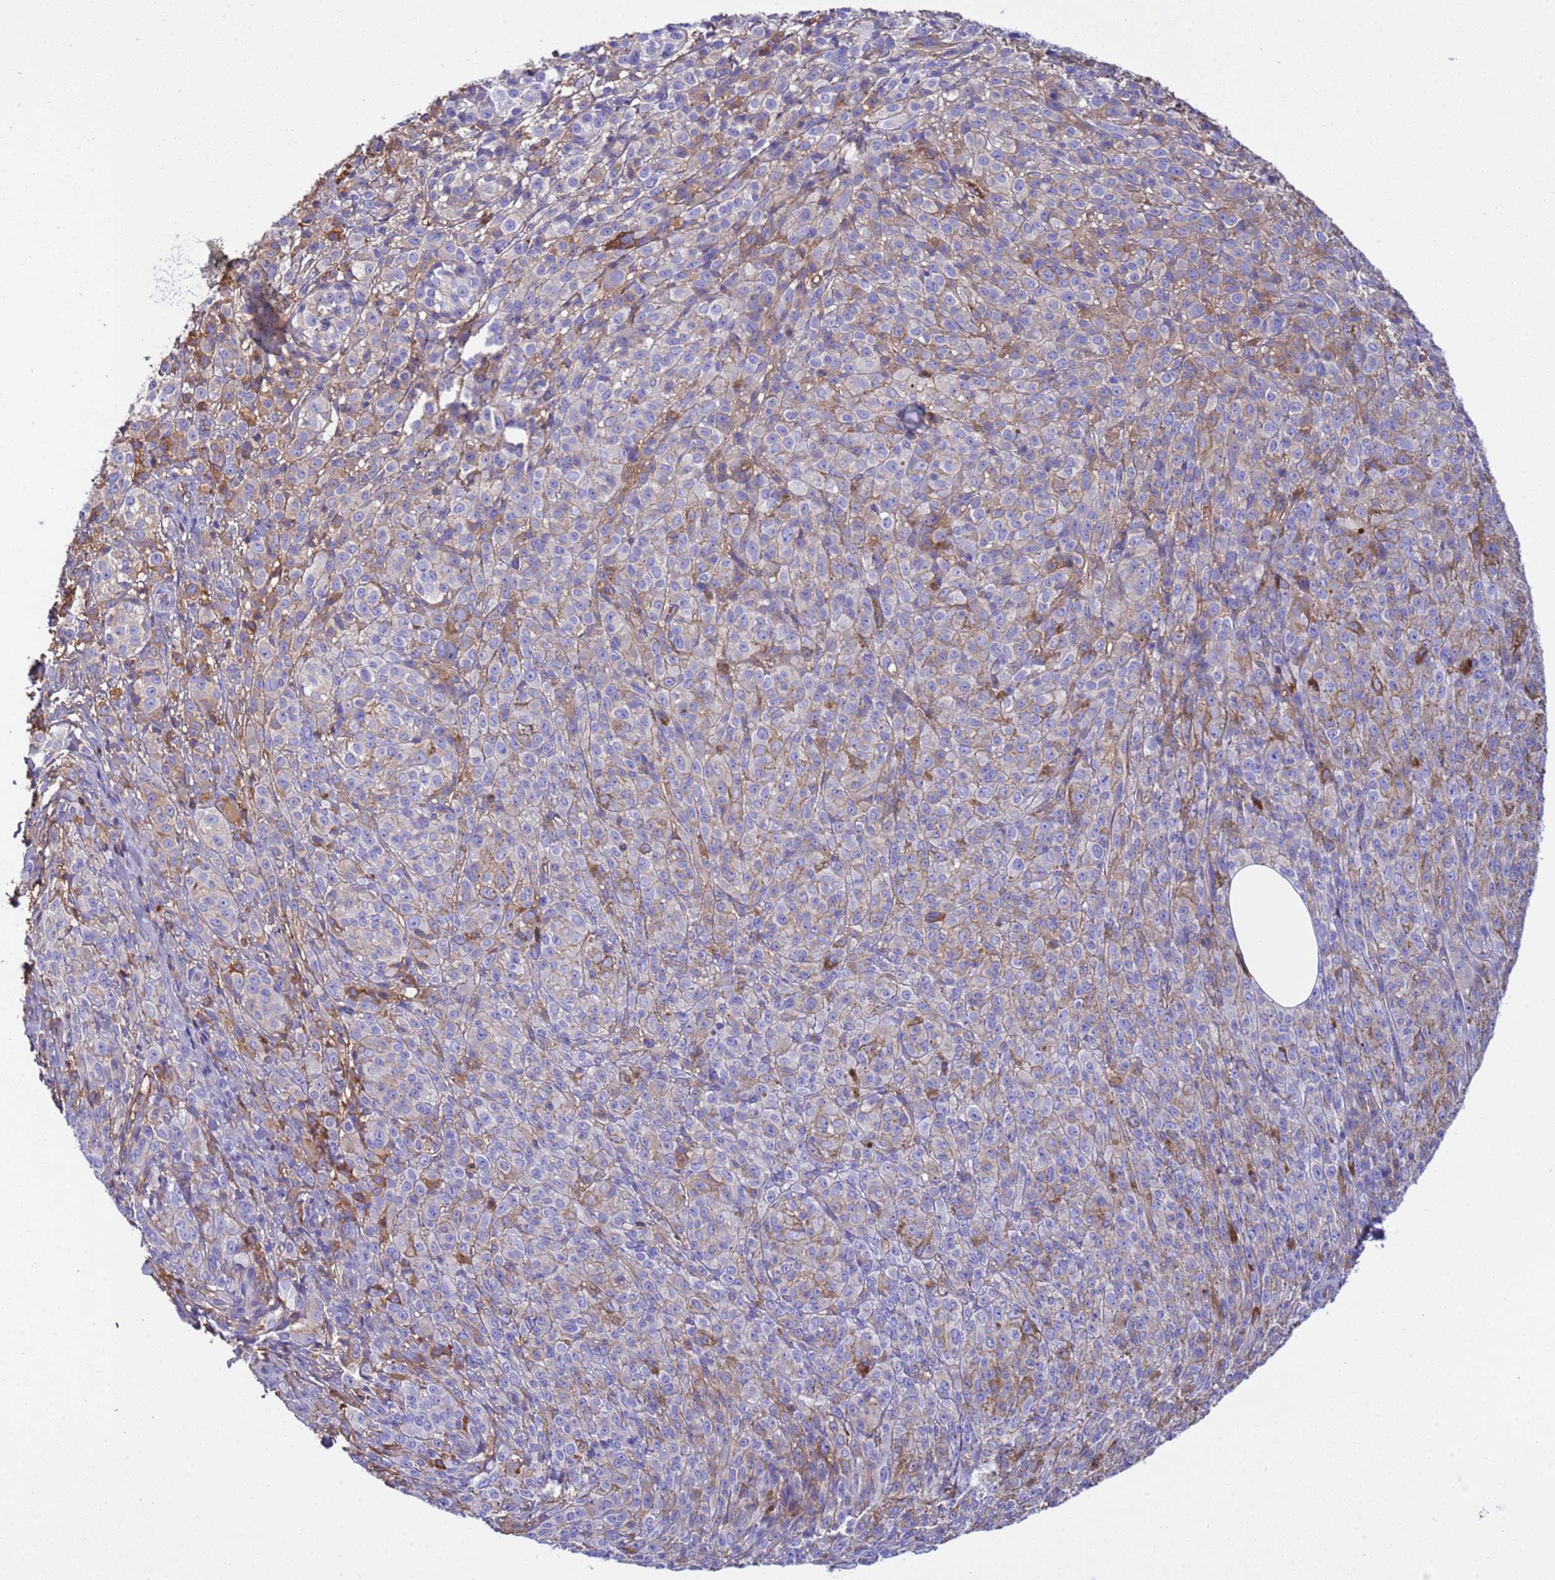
{"staining": {"intensity": "weak", "quantity": "<25%", "location": "cytoplasmic/membranous"}, "tissue": "melanoma", "cell_type": "Tumor cells", "image_type": "cancer", "snomed": [{"axis": "morphology", "description": "Malignant melanoma, NOS"}, {"axis": "topography", "description": "Skin"}], "caption": "Melanoma was stained to show a protein in brown. There is no significant positivity in tumor cells. (IHC, brightfield microscopy, high magnification).", "gene": "H1-7", "patient": {"sex": "female", "age": 52}}